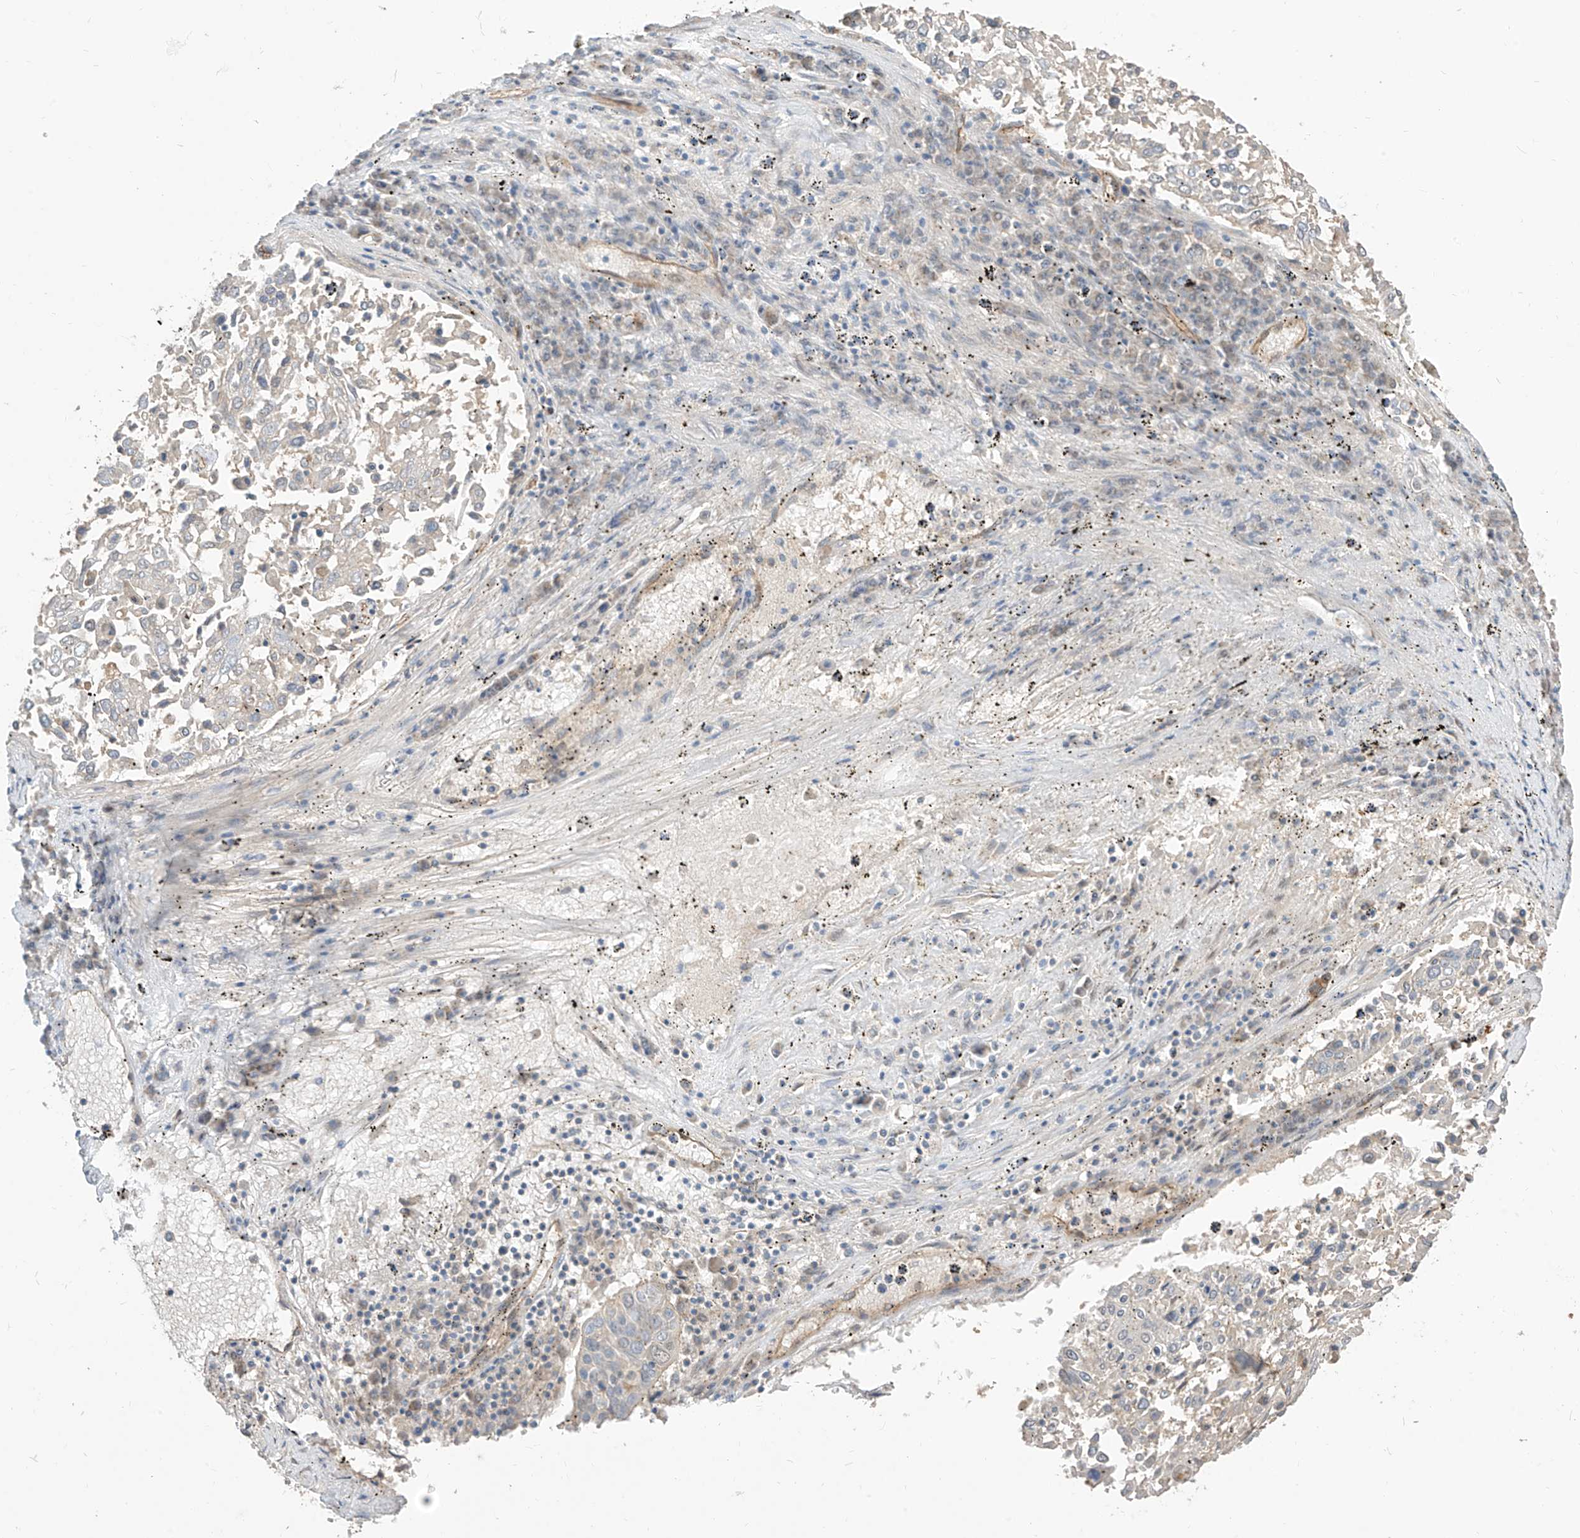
{"staining": {"intensity": "negative", "quantity": "none", "location": "none"}, "tissue": "lung cancer", "cell_type": "Tumor cells", "image_type": "cancer", "snomed": [{"axis": "morphology", "description": "Squamous cell carcinoma, NOS"}, {"axis": "topography", "description": "Lung"}], "caption": "Immunohistochemistry micrograph of neoplastic tissue: squamous cell carcinoma (lung) stained with DAB displays no significant protein expression in tumor cells.", "gene": "EPHX4", "patient": {"sex": "male", "age": 65}}